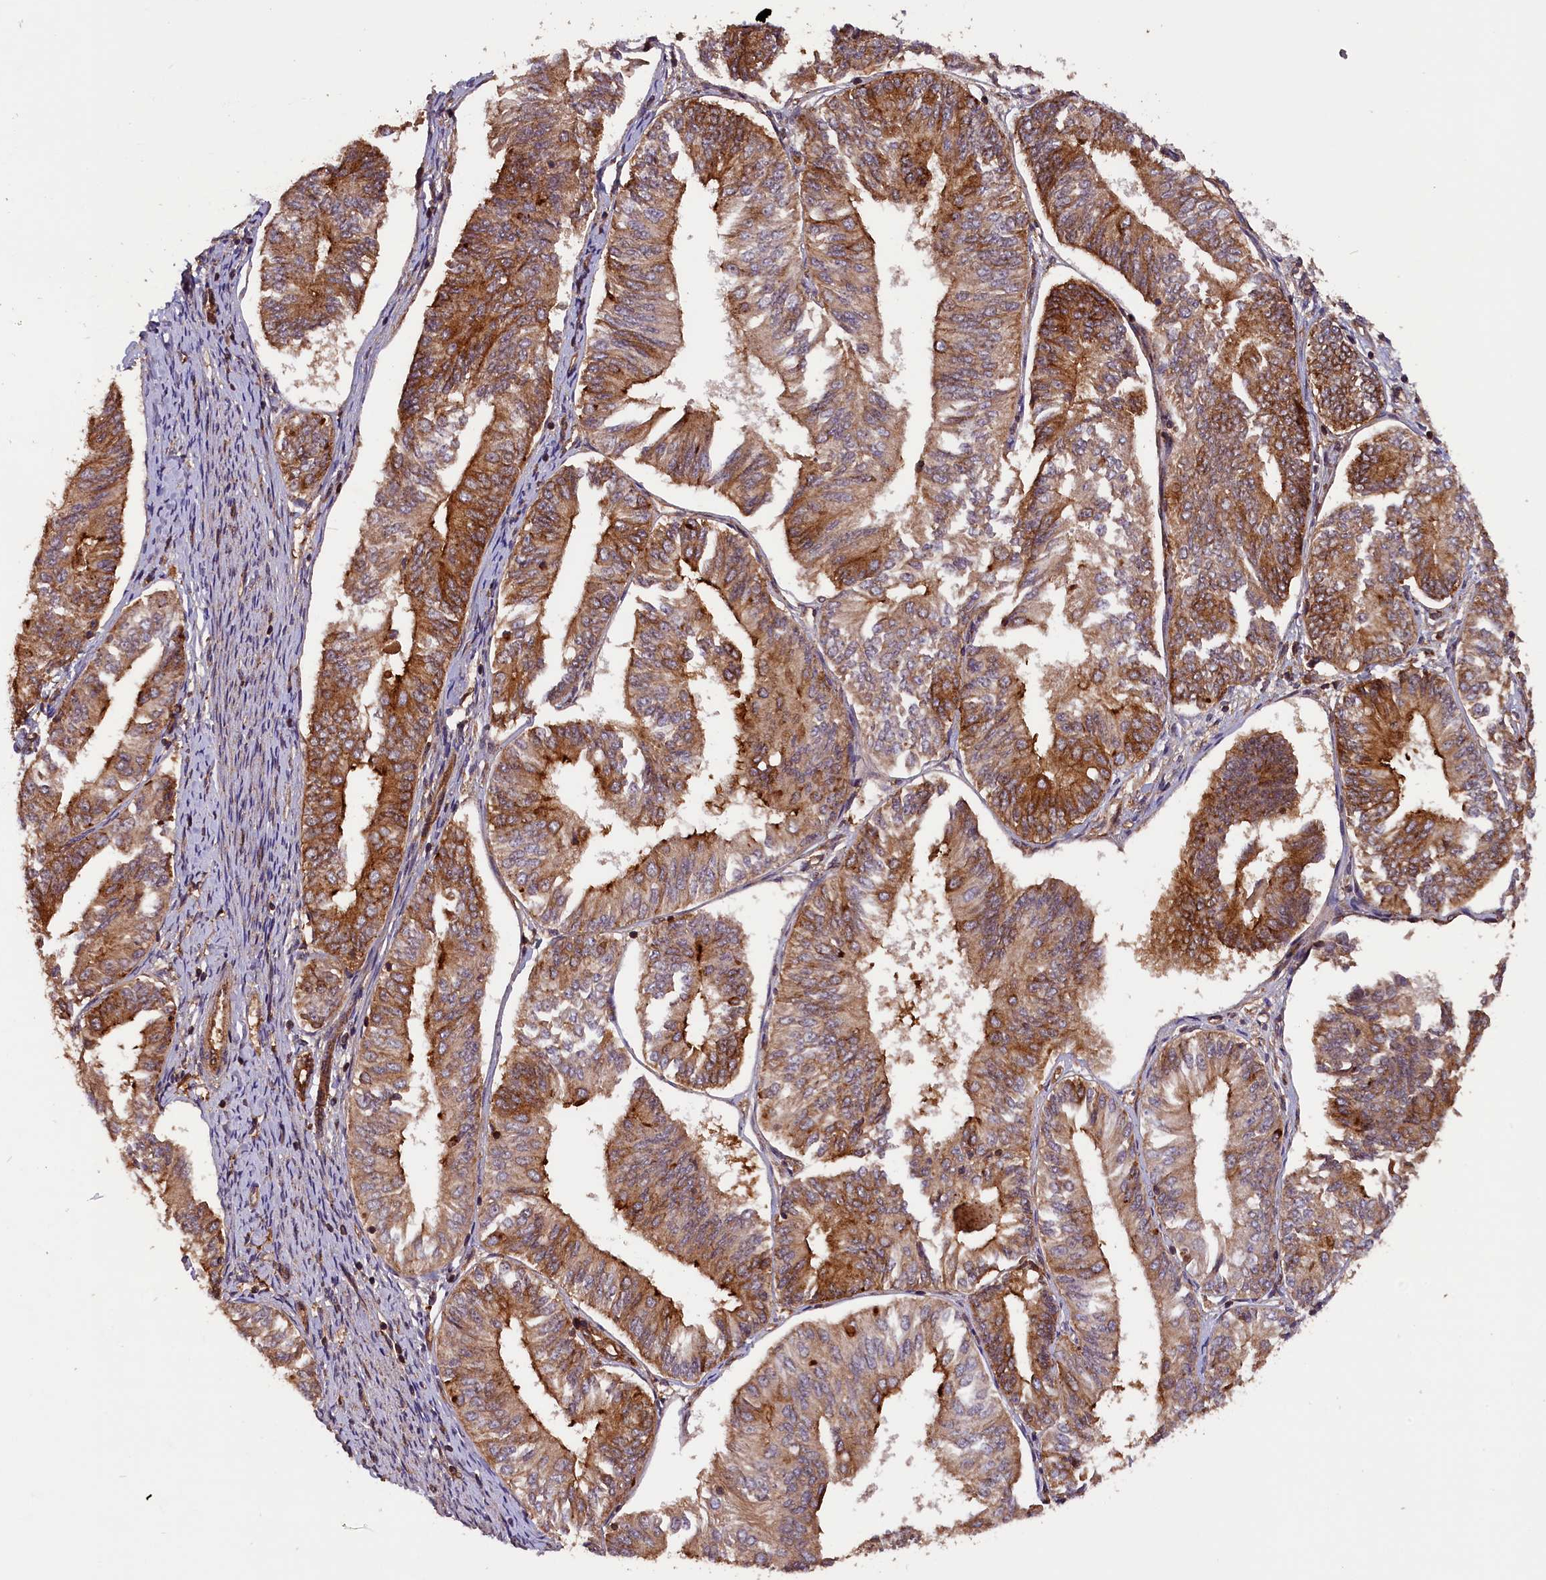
{"staining": {"intensity": "moderate", "quantity": ">75%", "location": "cytoplasmic/membranous"}, "tissue": "endometrial cancer", "cell_type": "Tumor cells", "image_type": "cancer", "snomed": [{"axis": "morphology", "description": "Adenocarcinoma, NOS"}, {"axis": "topography", "description": "Endometrium"}], "caption": "High-magnification brightfield microscopy of endometrial cancer (adenocarcinoma) stained with DAB (3,3'-diaminobenzidine) (brown) and counterstained with hematoxylin (blue). tumor cells exhibit moderate cytoplasmic/membranous expression is appreciated in about>75% of cells.", "gene": "IST1", "patient": {"sex": "female", "age": 58}}